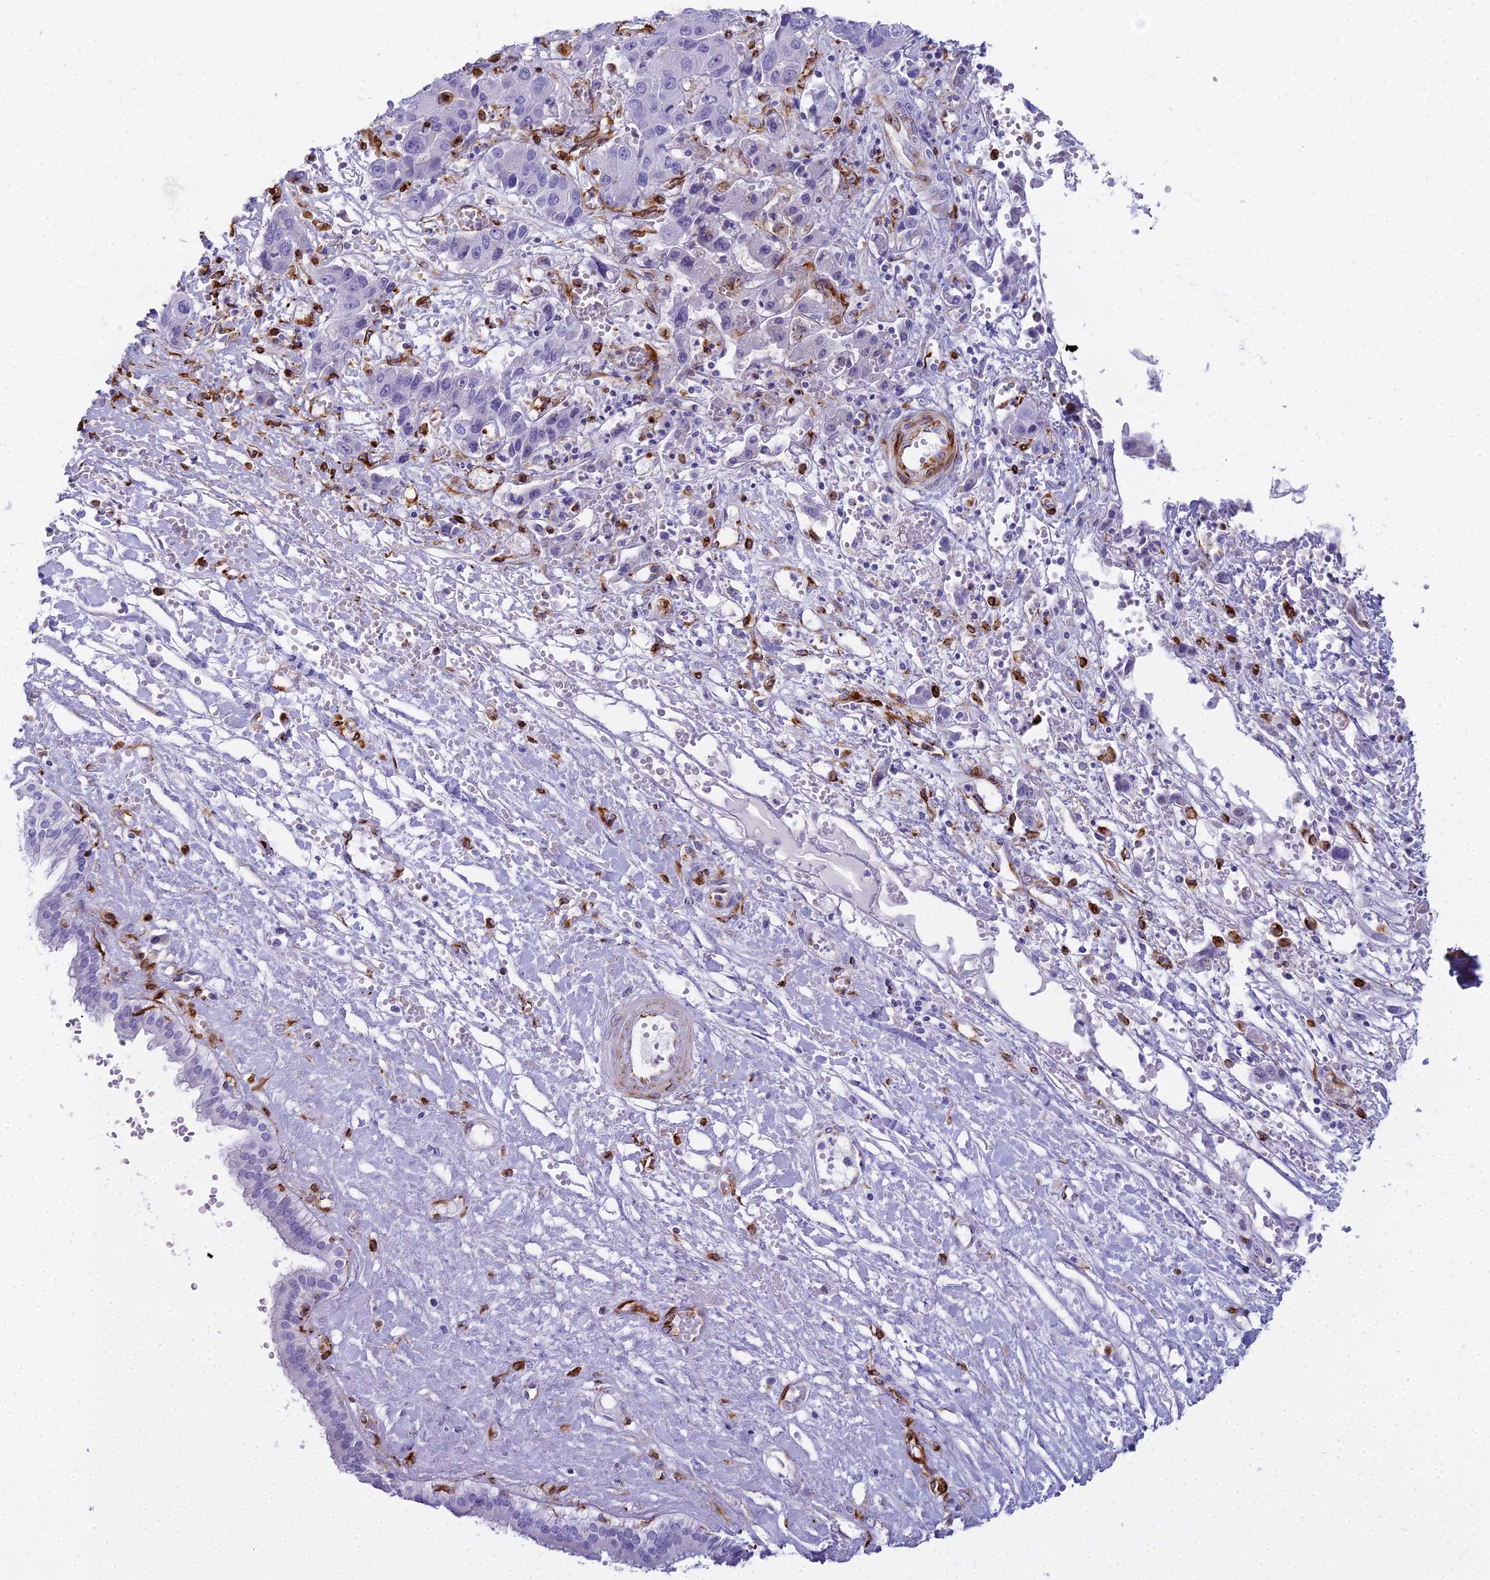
{"staining": {"intensity": "negative", "quantity": "none", "location": "none"}, "tissue": "liver cancer", "cell_type": "Tumor cells", "image_type": "cancer", "snomed": [{"axis": "morphology", "description": "Cholangiocarcinoma"}, {"axis": "topography", "description": "Liver"}], "caption": "Tumor cells are negative for protein expression in human cholangiocarcinoma (liver).", "gene": "EVI2A", "patient": {"sex": "male", "age": 67}}